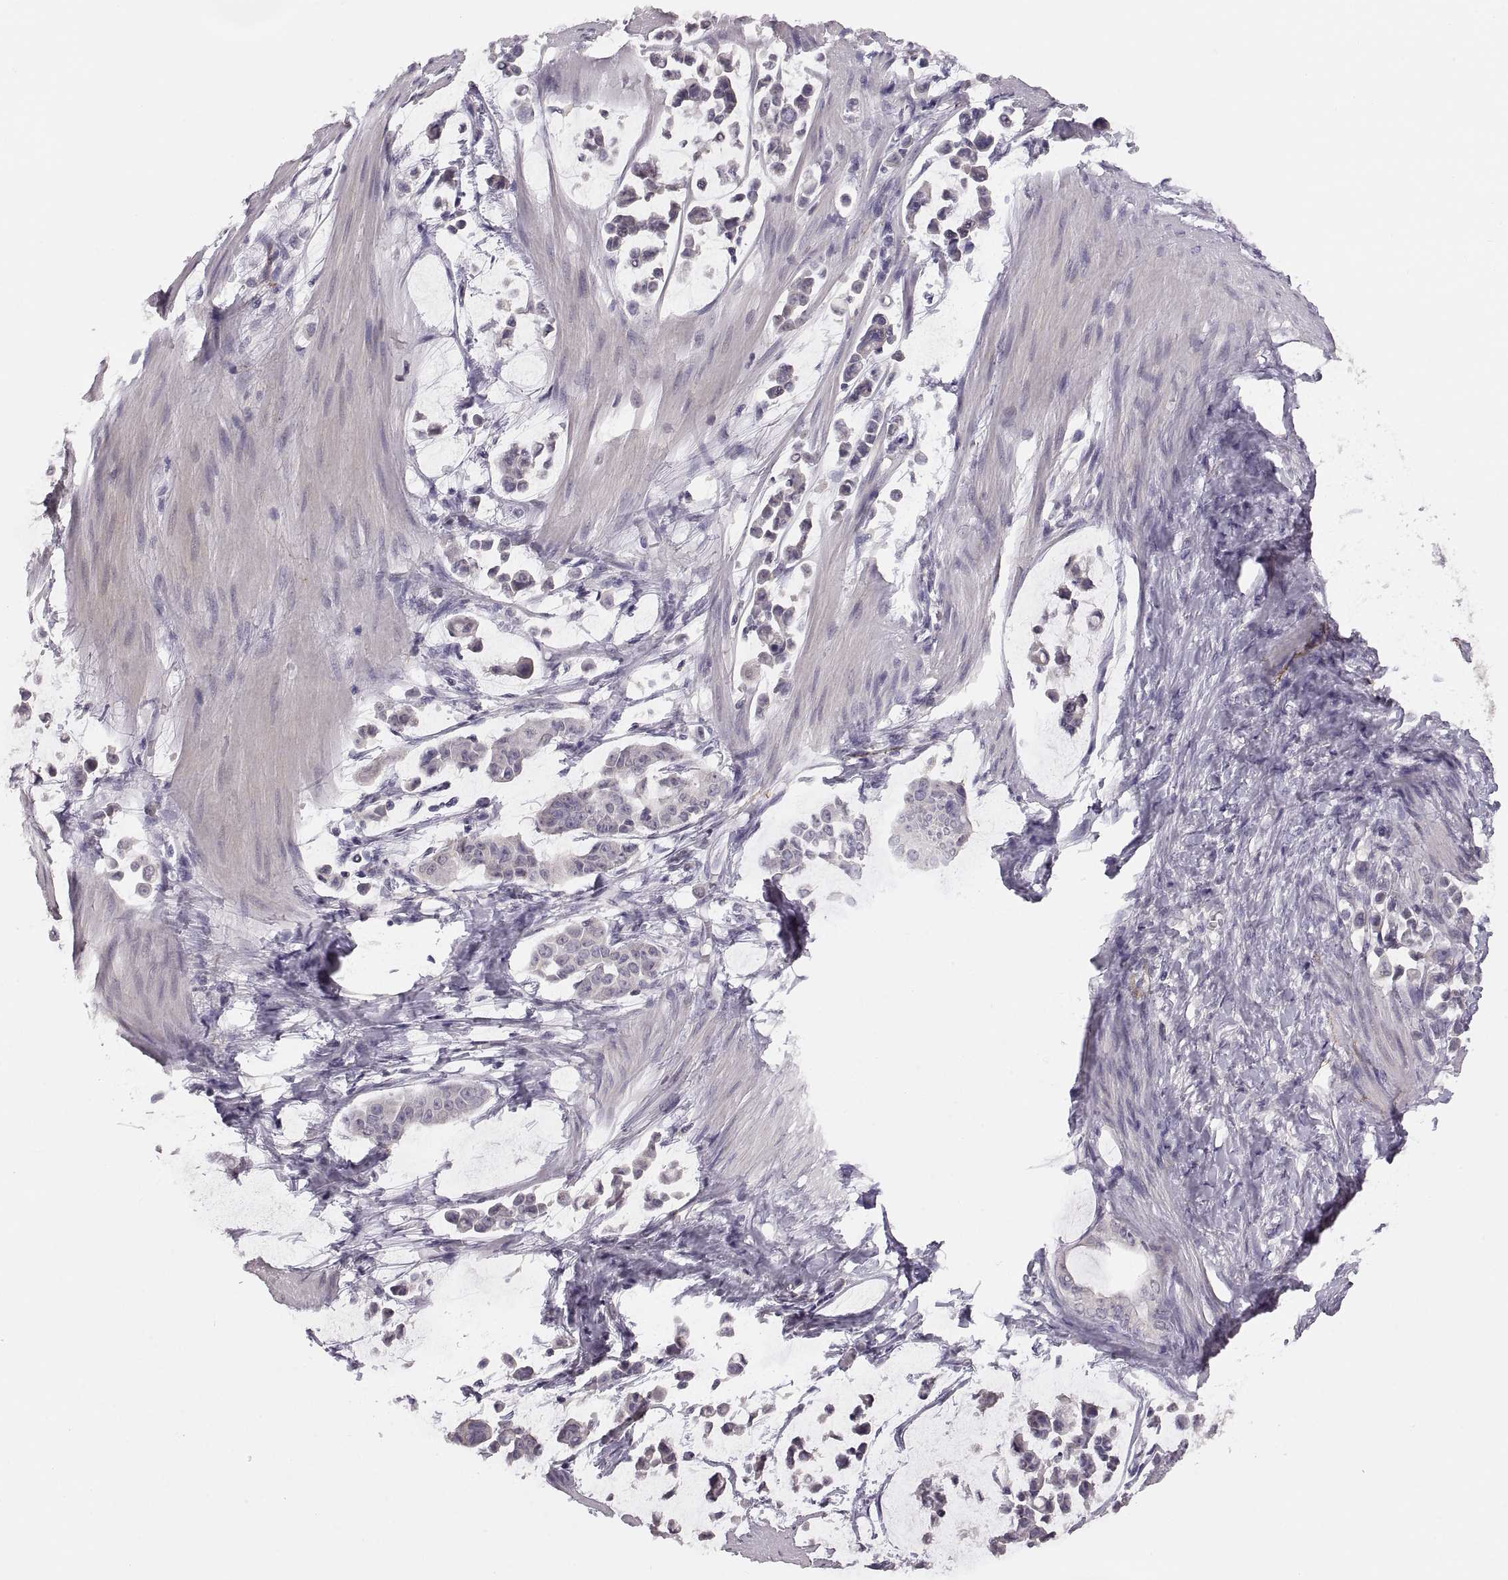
{"staining": {"intensity": "negative", "quantity": "none", "location": "none"}, "tissue": "stomach cancer", "cell_type": "Tumor cells", "image_type": "cancer", "snomed": [{"axis": "morphology", "description": "Adenocarcinoma, NOS"}, {"axis": "topography", "description": "Stomach"}], "caption": "Adenocarcinoma (stomach) stained for a protein using immunohistochemistry (IHC) demonstrates no expression tumor cells.", "gene": "CDH2", "patient": {"sex": "male", "age": 82}}